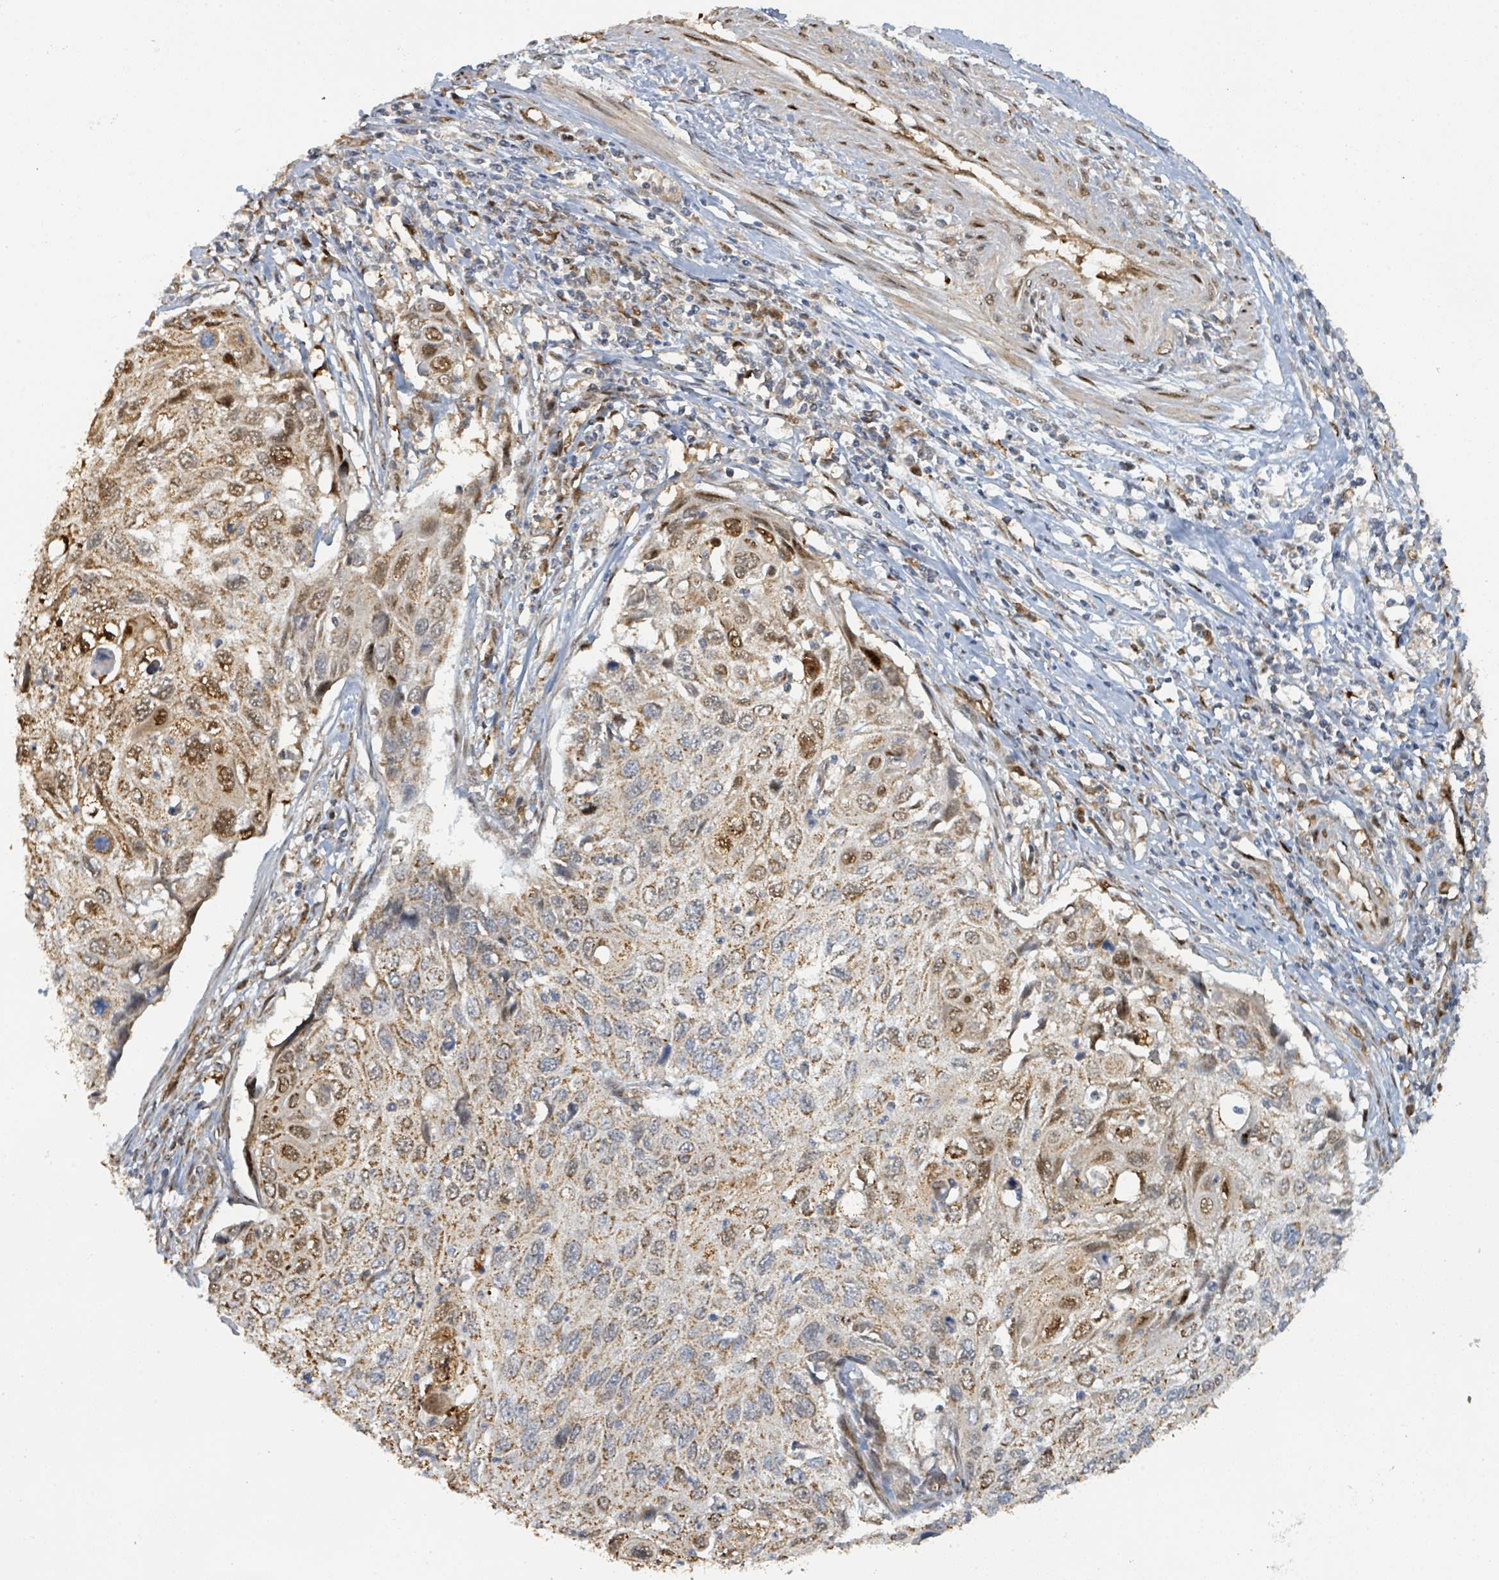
{"staining": {"intensity": "moderate", "quantity": ">75%", "location": "cytoplasmic/membranous,nuclear"}, "tissue": "cervical cancer", "cell_type": "Tumor cells", "image_type": "cancer", "snomed": [{"axis": "morphology", "description": "Squamous cell carcinoma, NOS"}, {"axis": "topography", "description": "Cervix"}], "caption": "Protein staining demonstrates moderate cytoplasmic/membranous and nuclear positivity in about >75% of tumor cells in cervical cancer (squamous cell carcinoma).", "gene": "PSMB7", "patient": {"sex": "female", "age": 70}}